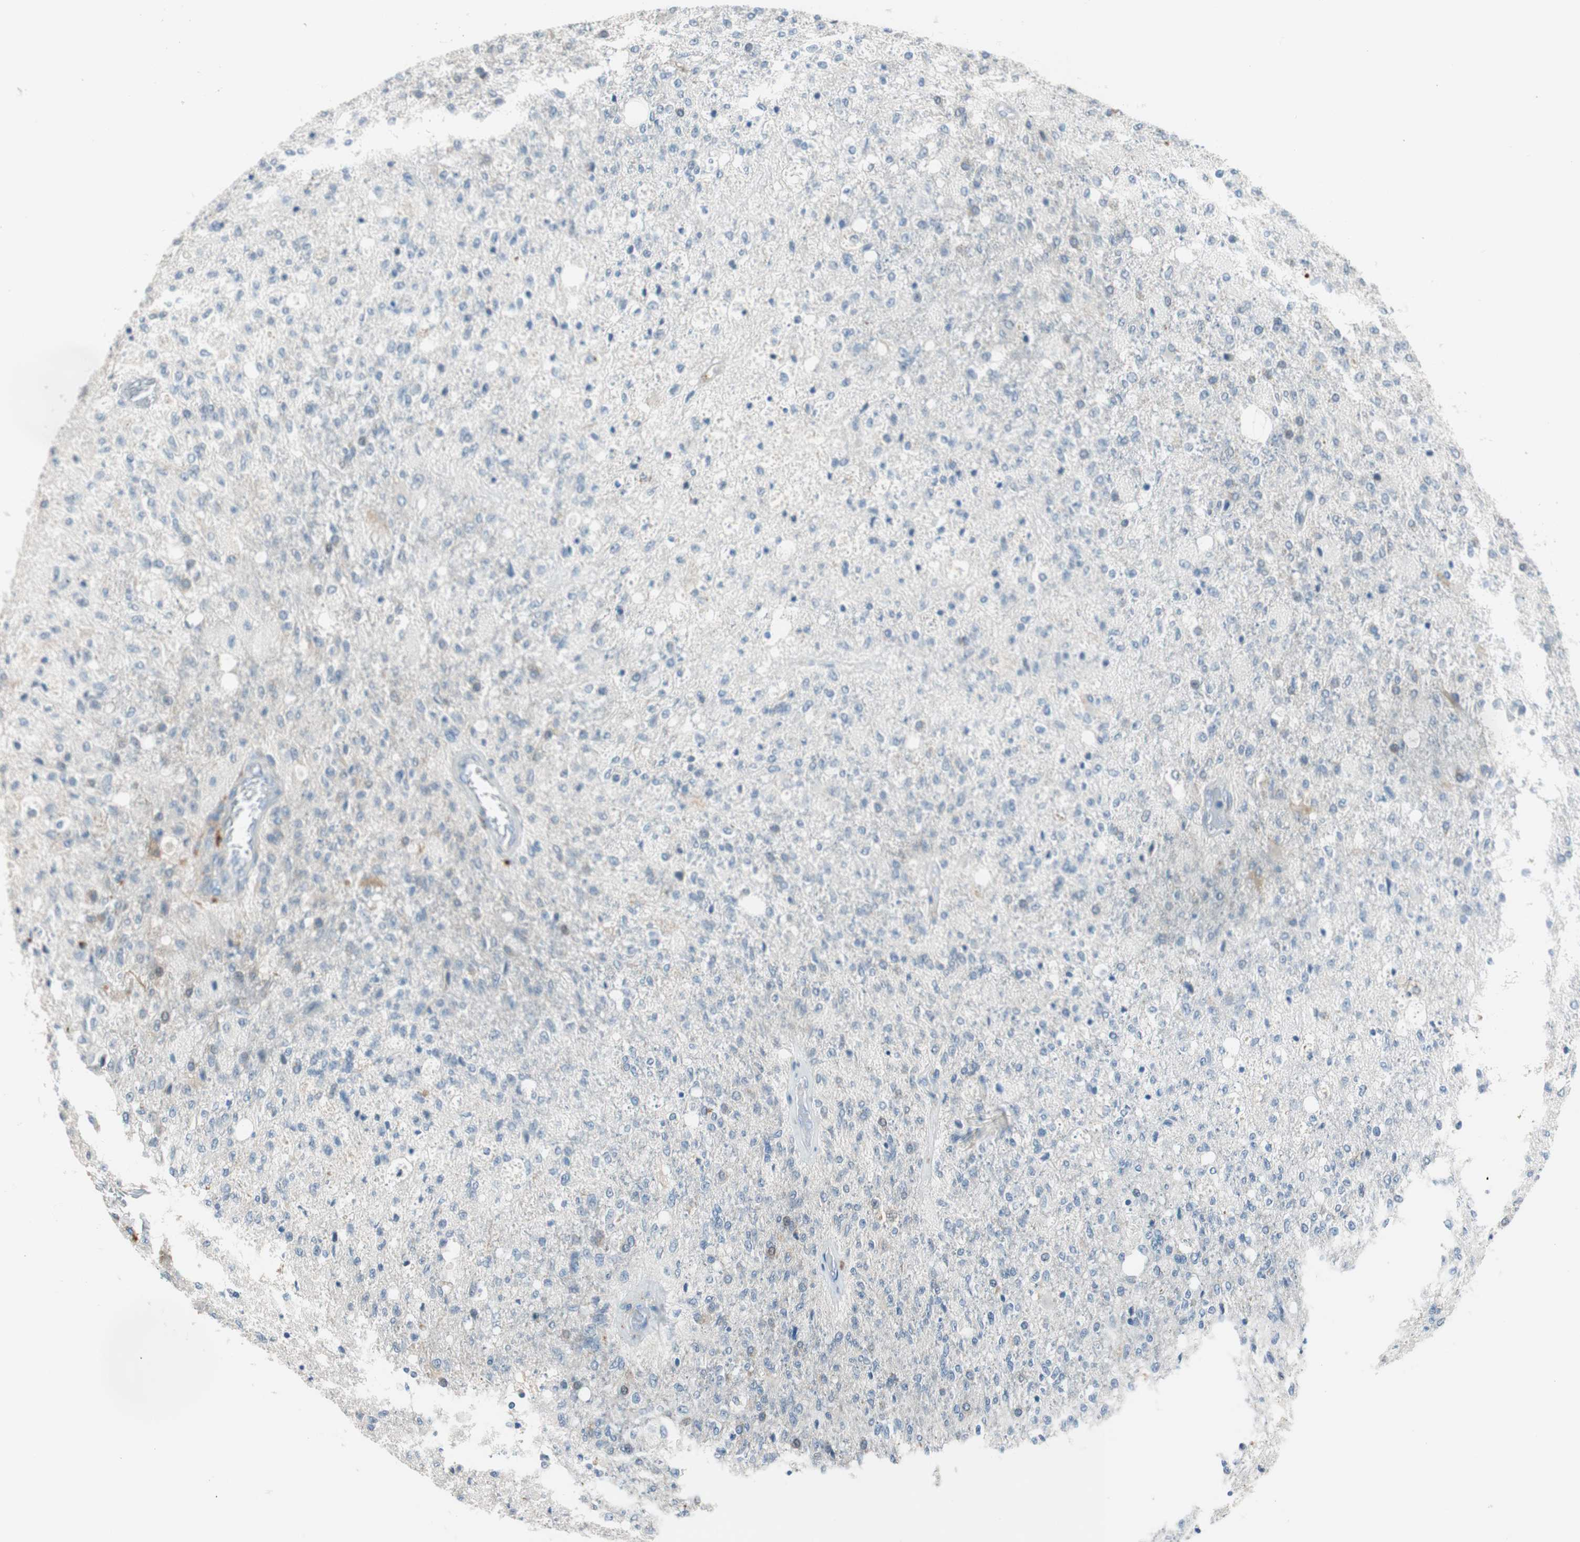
{"staining": {"intensity": "negative", "quantity": "none", "location": "none"}, "tissue": "glioma", "cell_type": "Tumor cells", "image_type": "cancer", "snomed": [{"axis": "morphology", "description": "Normal tissue, NOS"}, {"axis": "morphology", "description": "Glioma, malignant, High grade"}, {"axis": "topography", "description": "Cerebral cortex"}], "caption": "Tumor cells show no significant staining in malignant glioma (high-grade).", "gene": "GRHL1", "patient": {"sex": "male", "age": 77}}